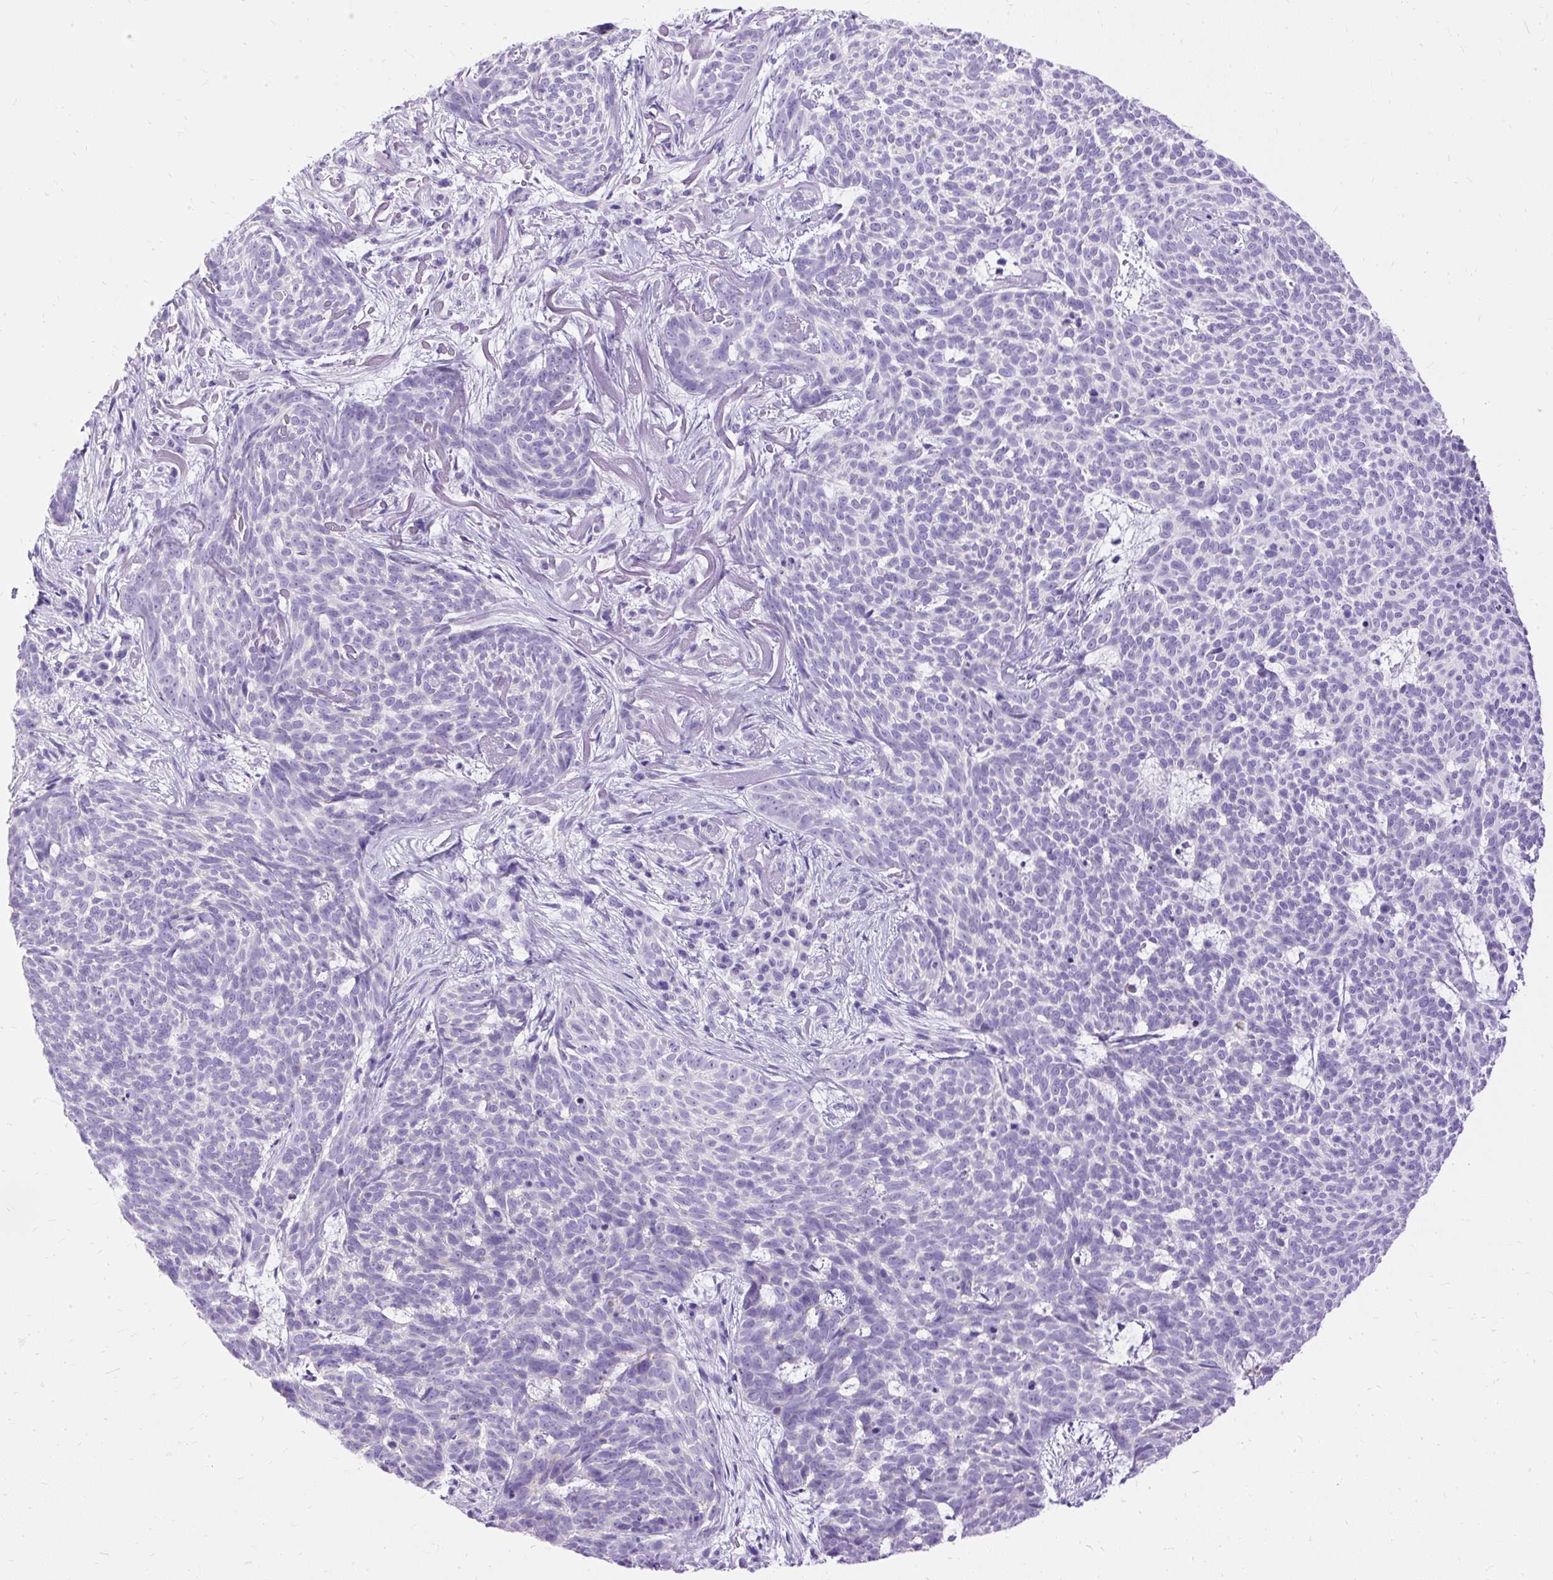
{"staining": {"intensity": "negative", "quantity": "none", "location": "none"}, "tissue": "skin cancer", "cell_type": "Tumor cells", "image_type": "cancer", "snomed": [{"axis": "morphology", "description": "Basal cell carcinoma"}, {"axis": "topography", "description": "Skin"}], "caption": "Skin basal cell carcinoma stained for a protein using immunohistochemistry displays no staining tumor cells.", "gene": "HEY1", "patient": {"sex": "female", "age": 93}}